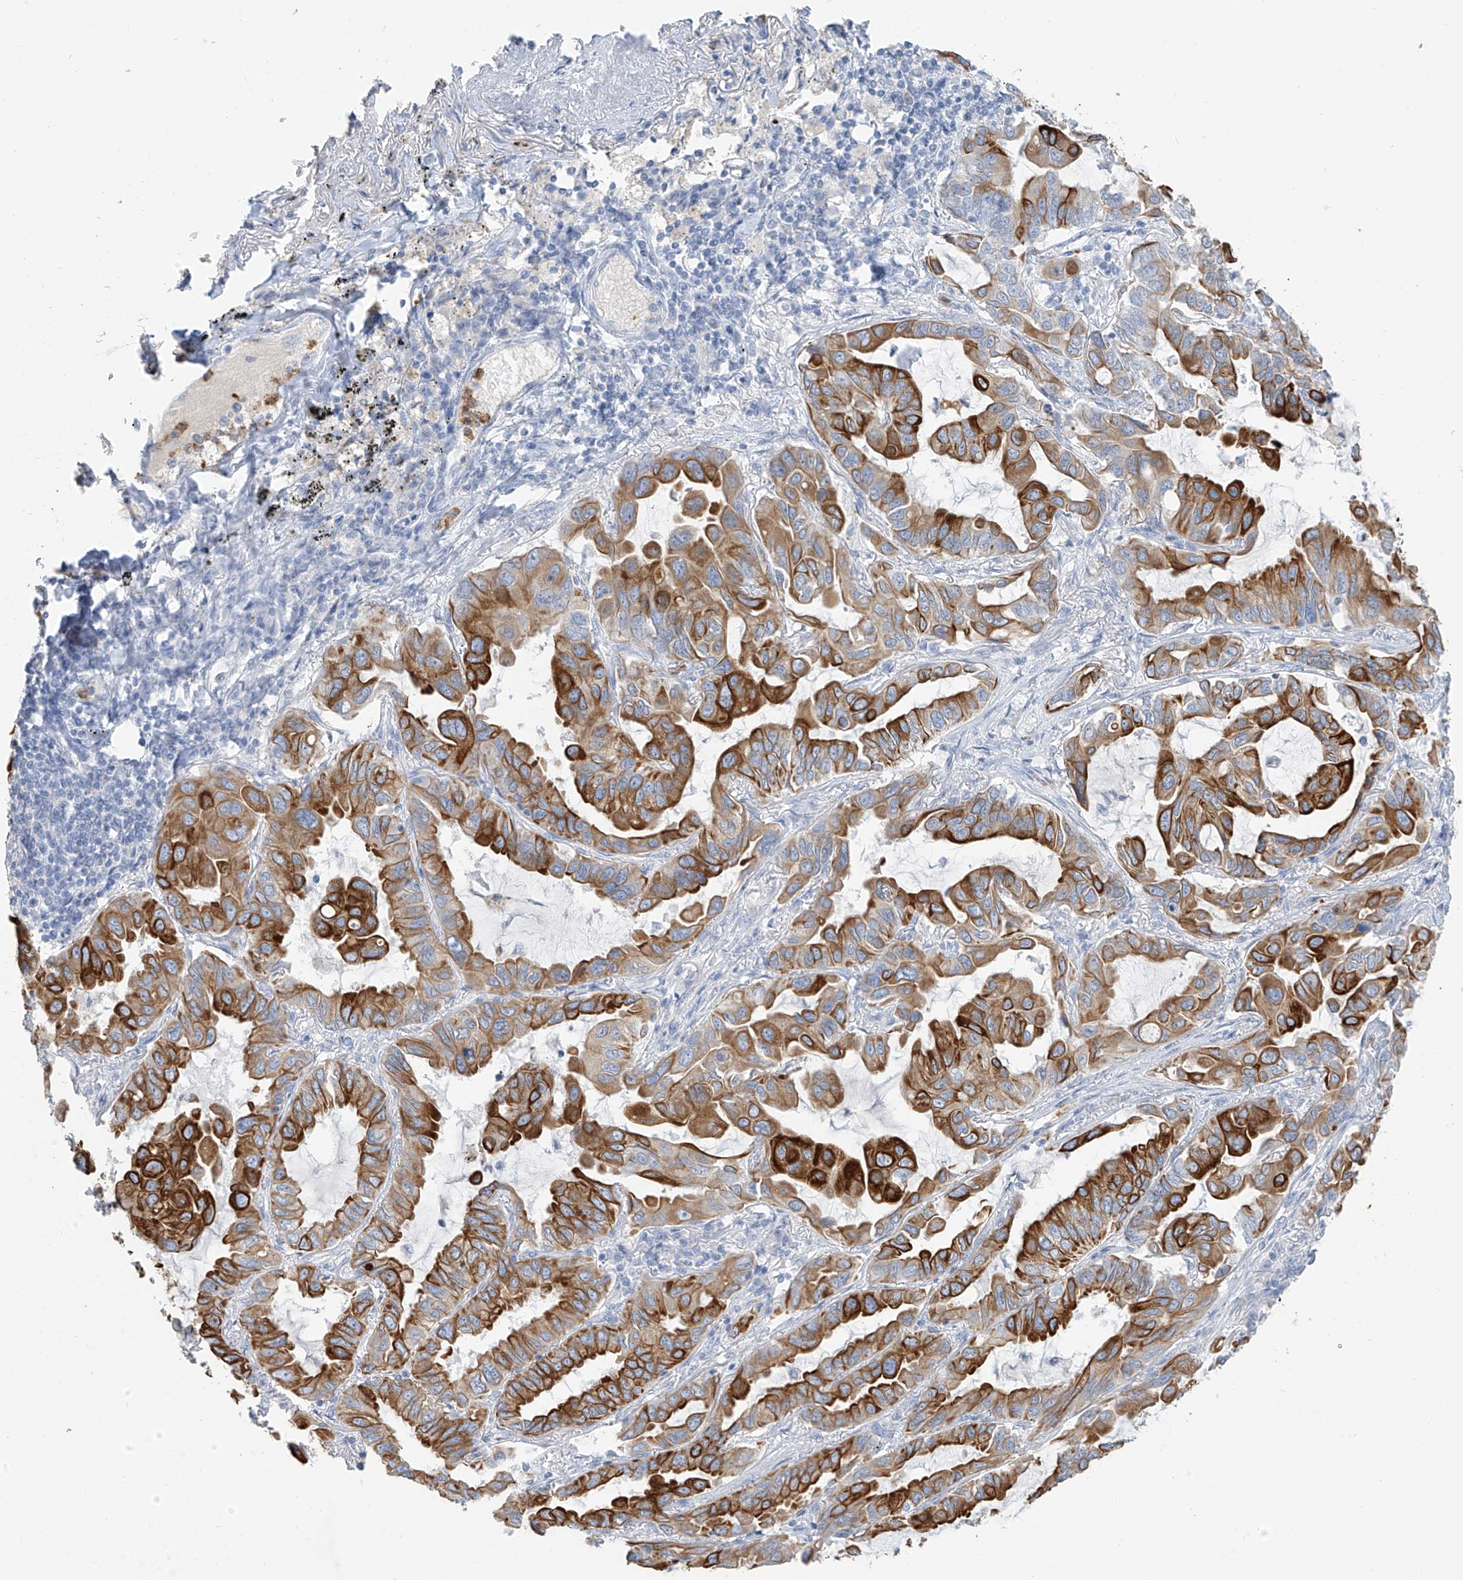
{"staining": {"intensity": "strong", "quantity": ">75%", "location": "cytoplasmic/membranous"}, "tissue": "lung cancer", "cell_type": "Tumor cells", "image_type": "cancer", "snomed": [{"axis": "morphology", "description": "Adenocarcinoma, NOS"}, {"axis": "topography", "description": "Lung"}], "caption": "Approximately >75% of tumor cells in human lung adenocarcinoma demonstrate strong cytoplasmic/membranous protein positivity as visualized by brown immunohistochemical staining.", "gene": "PAFAH1B3", "patient": {"sex": "male", "age": 64}}